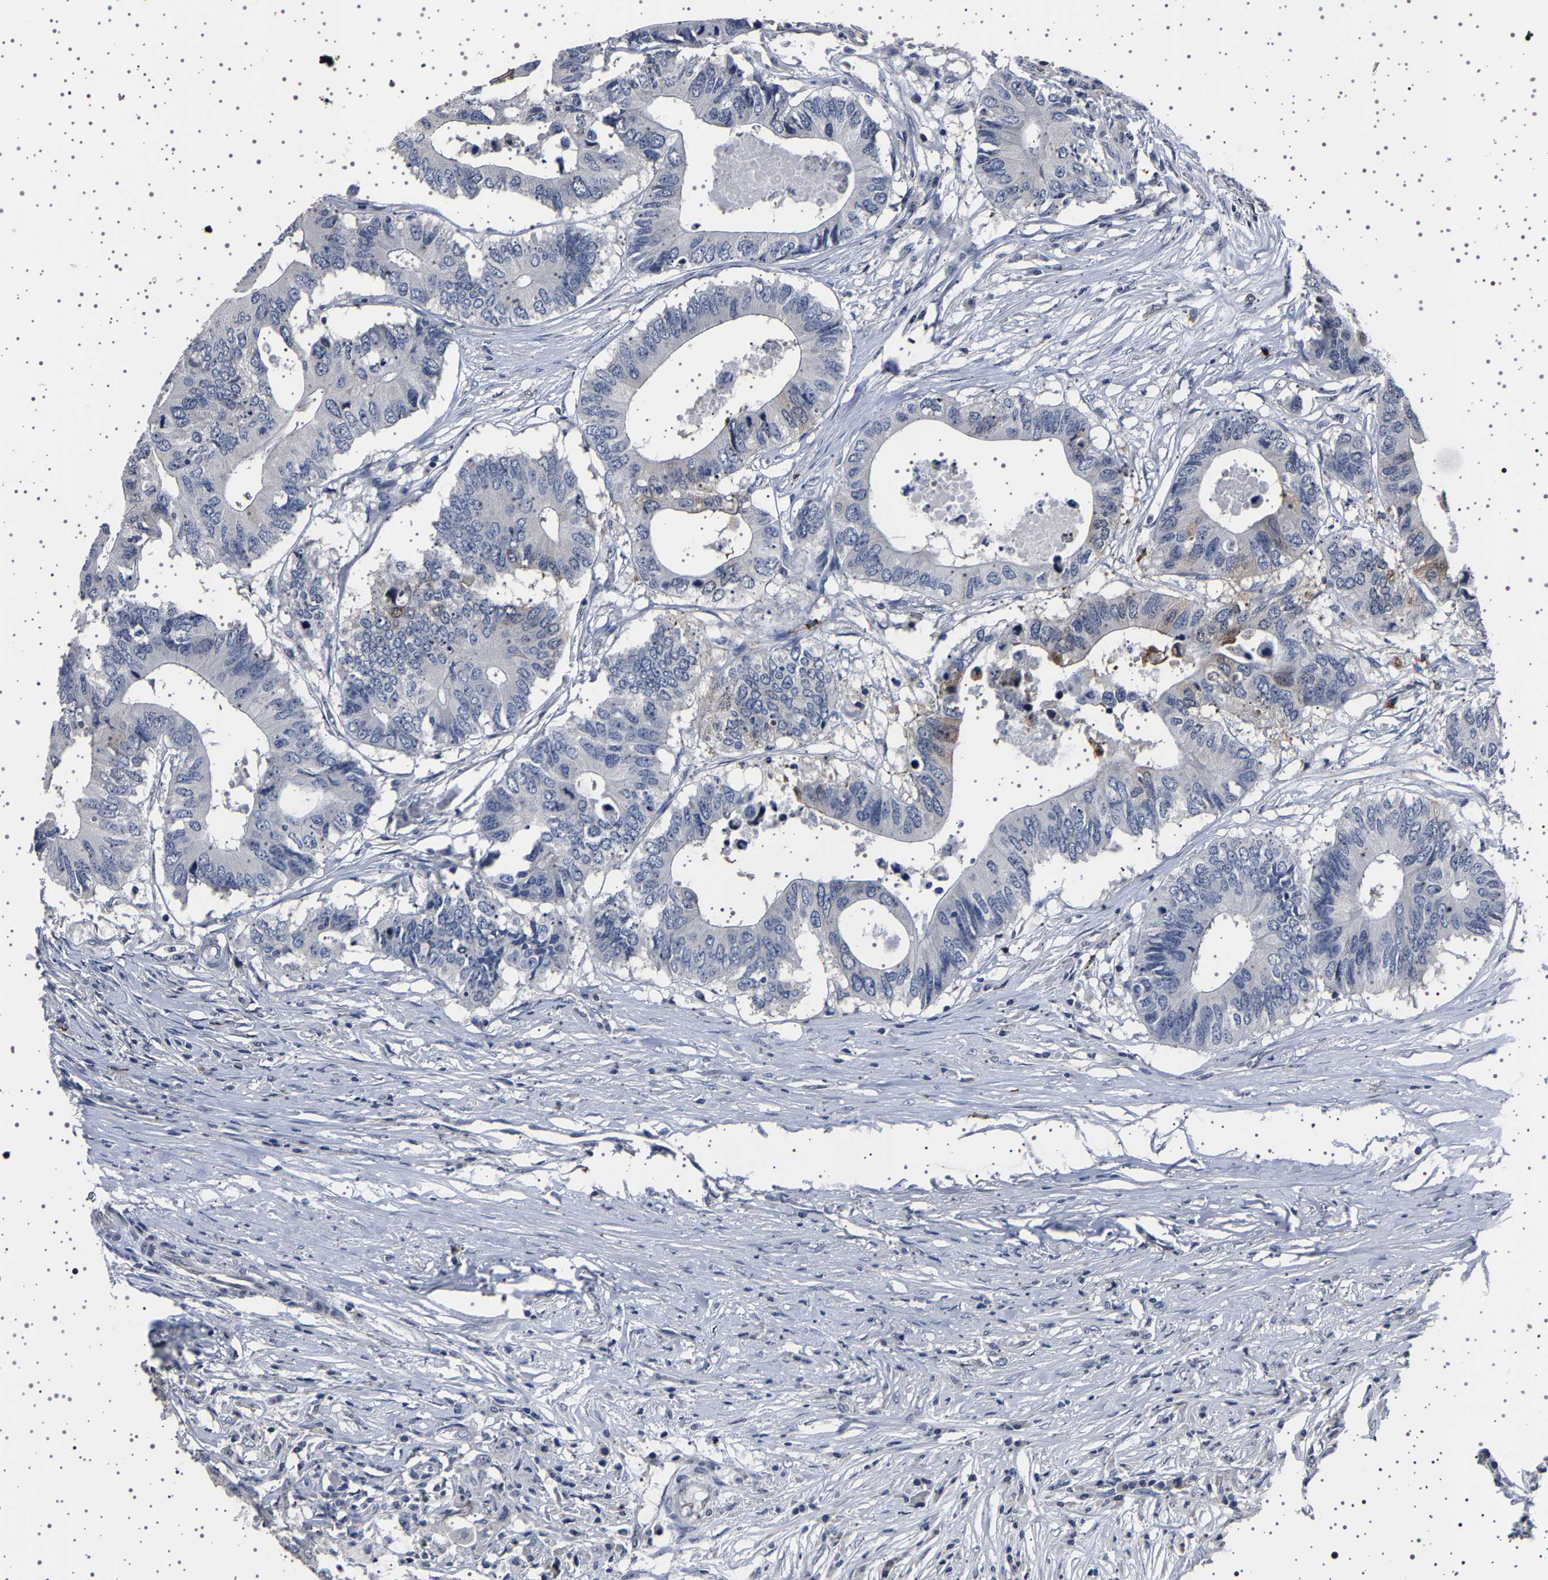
{"staining": {"intensity": "negative", "quantity": "none", "location": "none"}, "tissue": "colorectal cancer", "cell_type": "Tumor cells", "image_type": "cancer", "snomed": [{"axis": "morphology", "description": "Adenocarcinoma, NOS"}, {"axis": "topography", "description": "Colon"}], "caption": "A photomicrograph of colorectal cancer stained for a protein demonstrates no brown staining in tumor cells.", "gene": "IL10RB", "patient": {"sex": "male", "age": 71}}